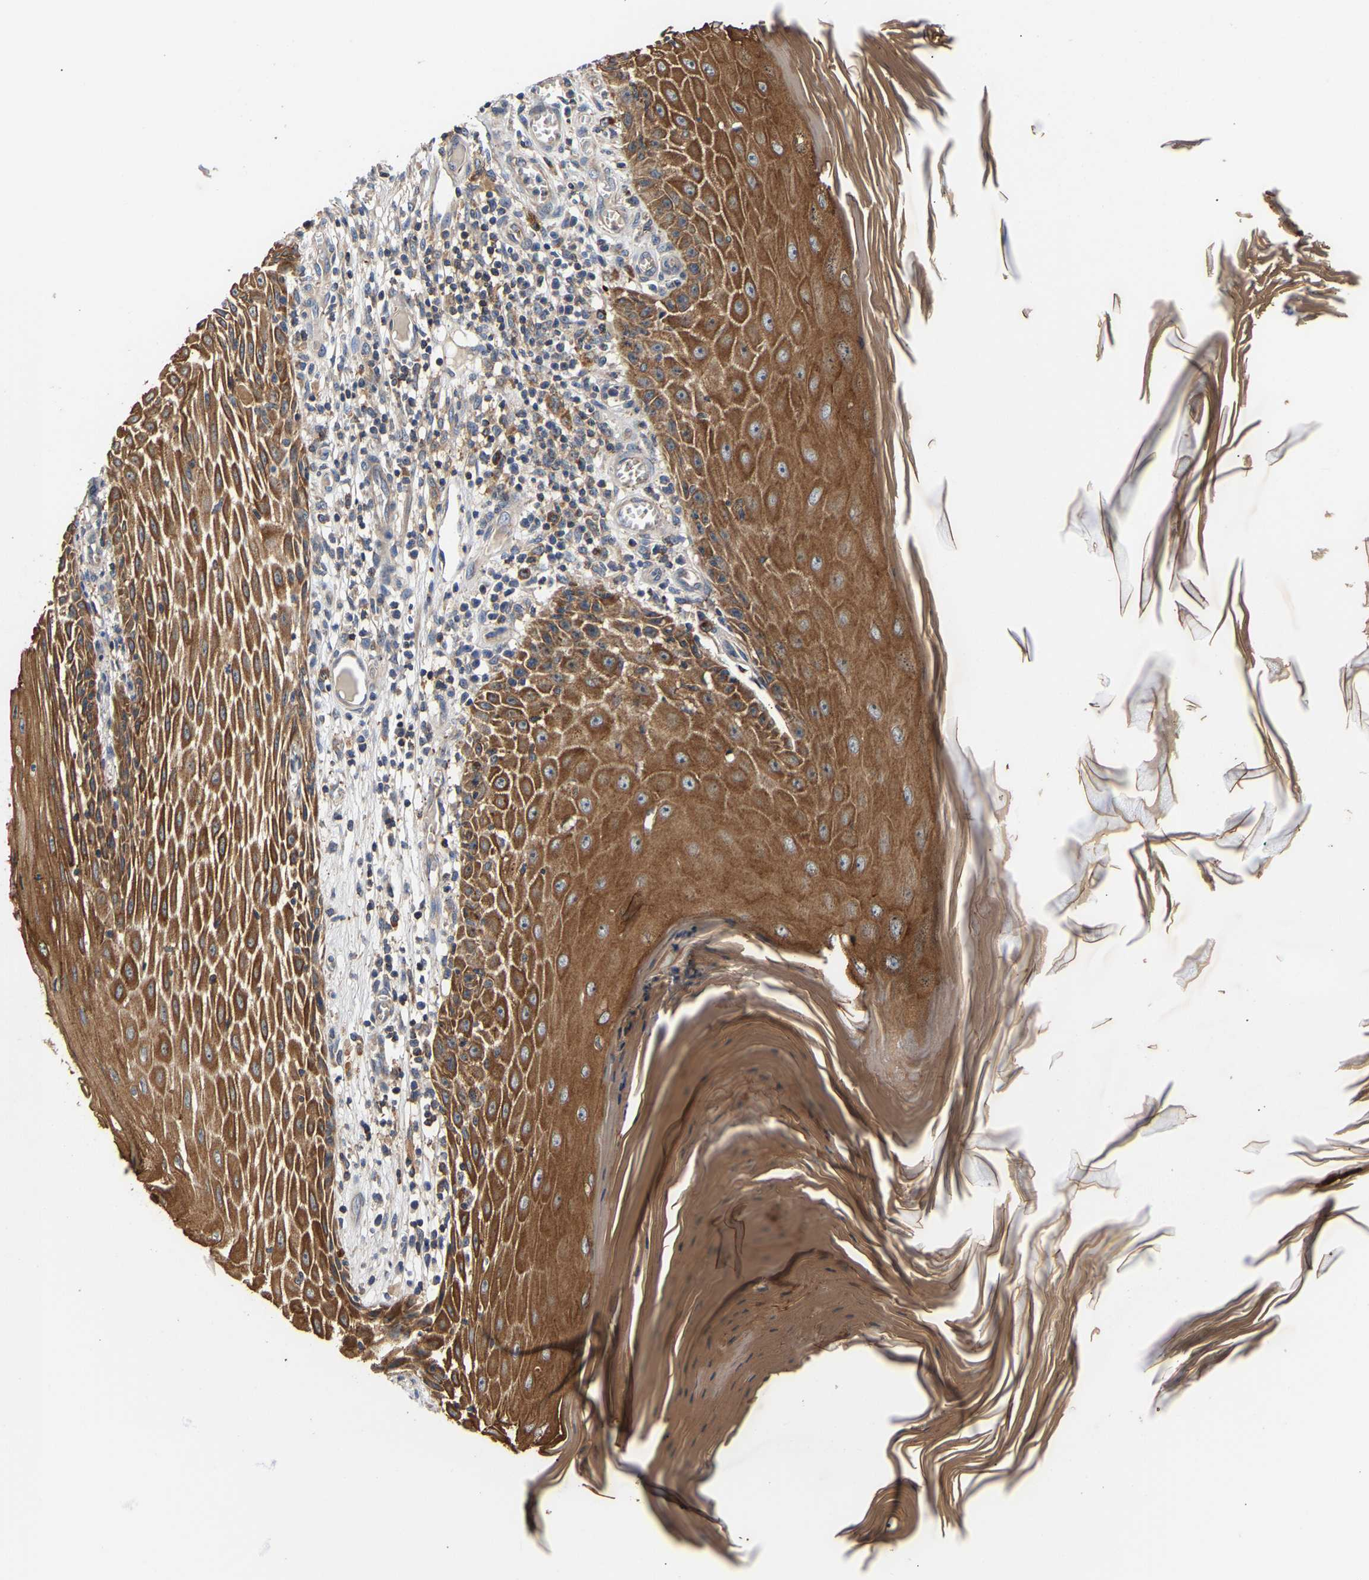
{"staining": {"intensity": "strong", "quantity": ">75%", "location": "cytoplasmic/membranous"}, "tissue": "skin cancer", "cell_type": "Tumor cells", "image_type": "cancer", "snomed": [{"axis": "morphology", "description": "Squamous cell carcinoma, NOS"}, {"axis": "topography", "description": "Skin"}], "caption": "An image of skin squamous cell carcinoma stained for a protein displays strong cytoplasmic/membranous brown staining in tumor cells.", "gene": "LRBA", "patient": {"sex": "female", "age": 73}}